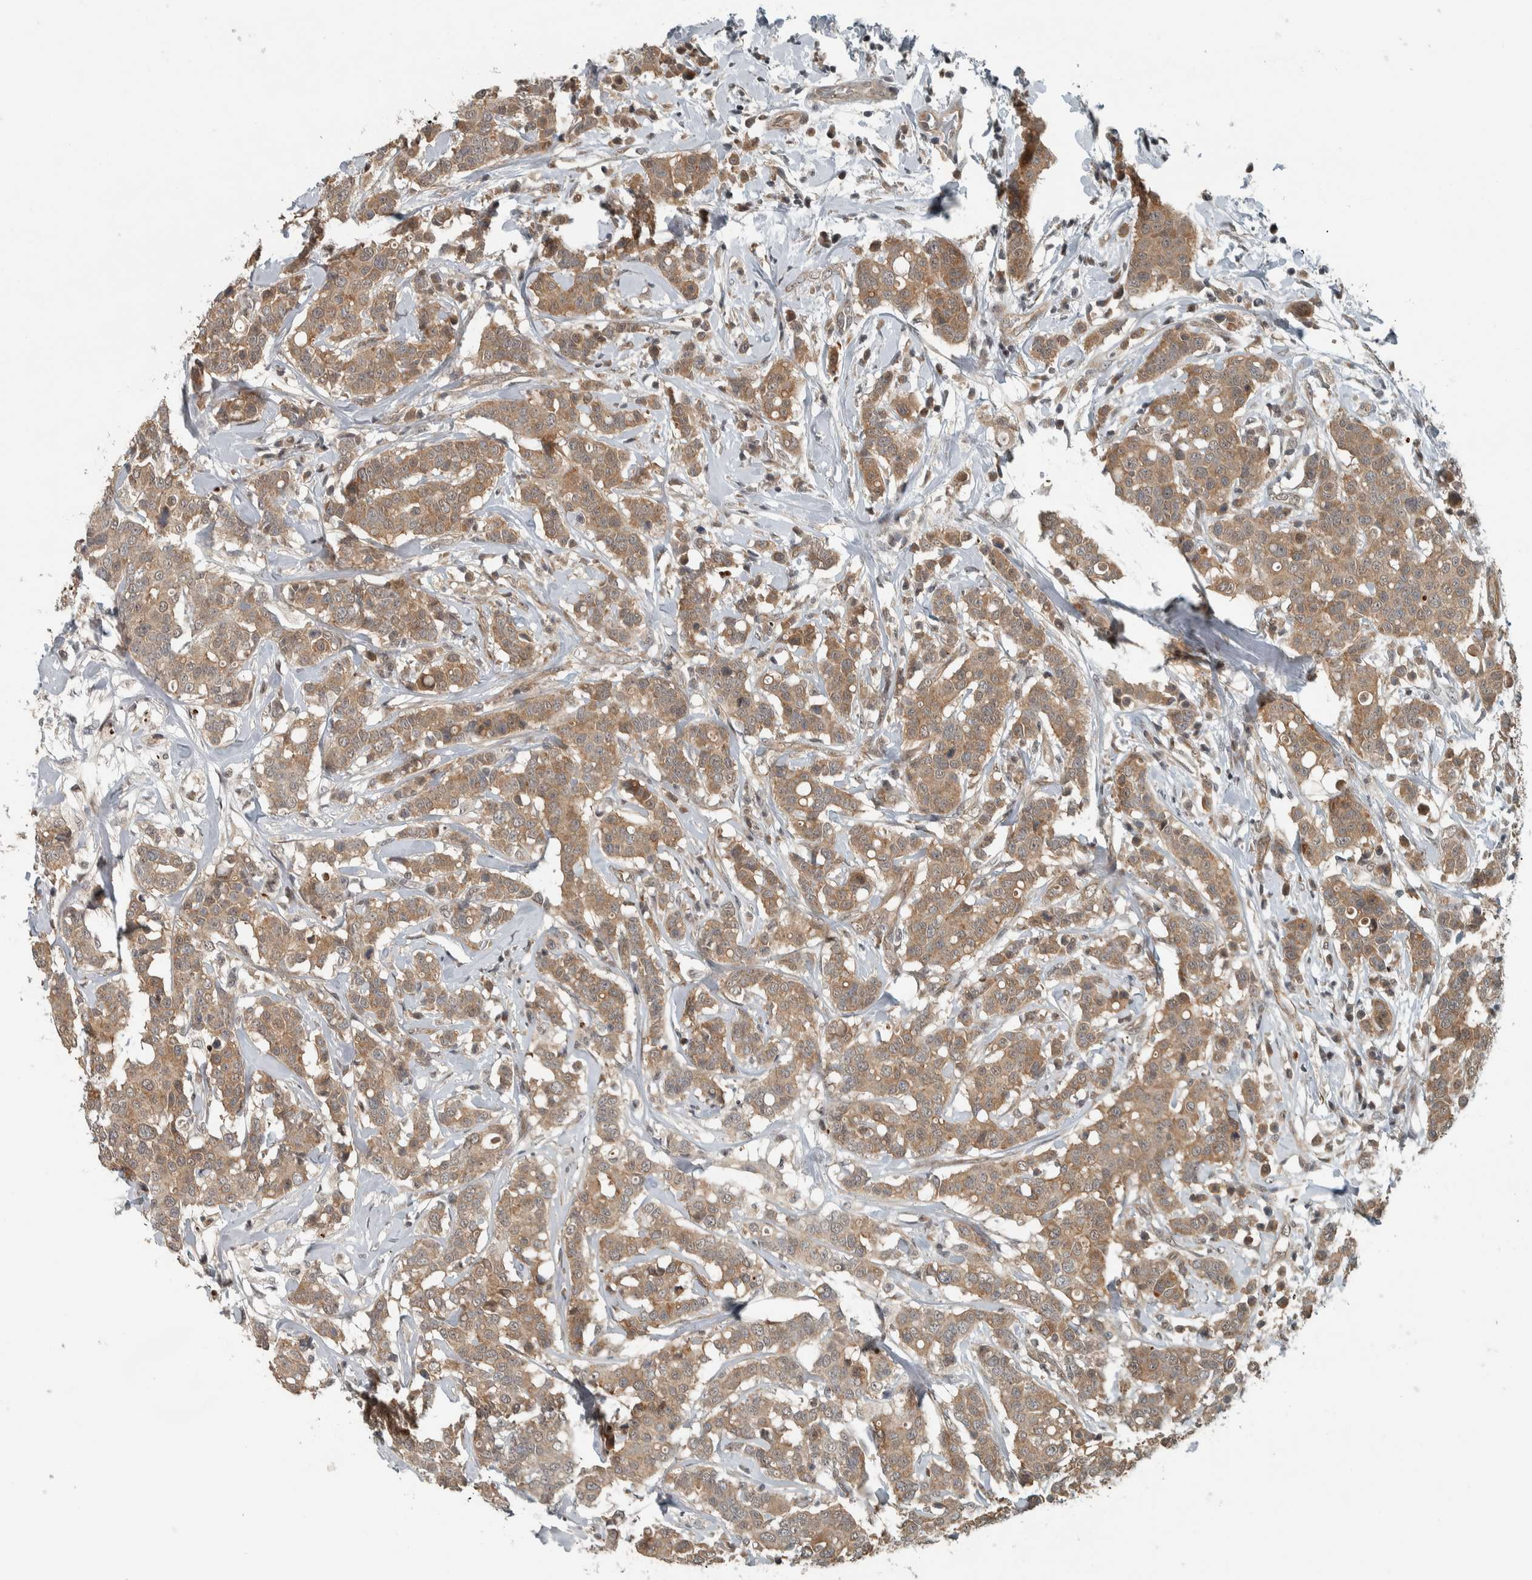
{"staining": {"intensity": "moderate", "quantity": ">75%", "location": "cytoplasmic/membranous"}, "tissue": "breast cancer", "cell_type": "Tumor cells", "image_type": "cancer", "snomed": [{"axis": "morphology", "description": "Duct carcinoma"}, {"axis": "topography", "description": "Breast"}], "caption": "IHC histopathology image of human breast cancer (infiltrating ductal carcinoma) stained for a protein (brown), which demonstrates medium levels of moderate cytoplasmic/membranous staining in about >75% of tumor cells.", "gene": "NAPG", "patient": {"sex": "female", "age": 27}}